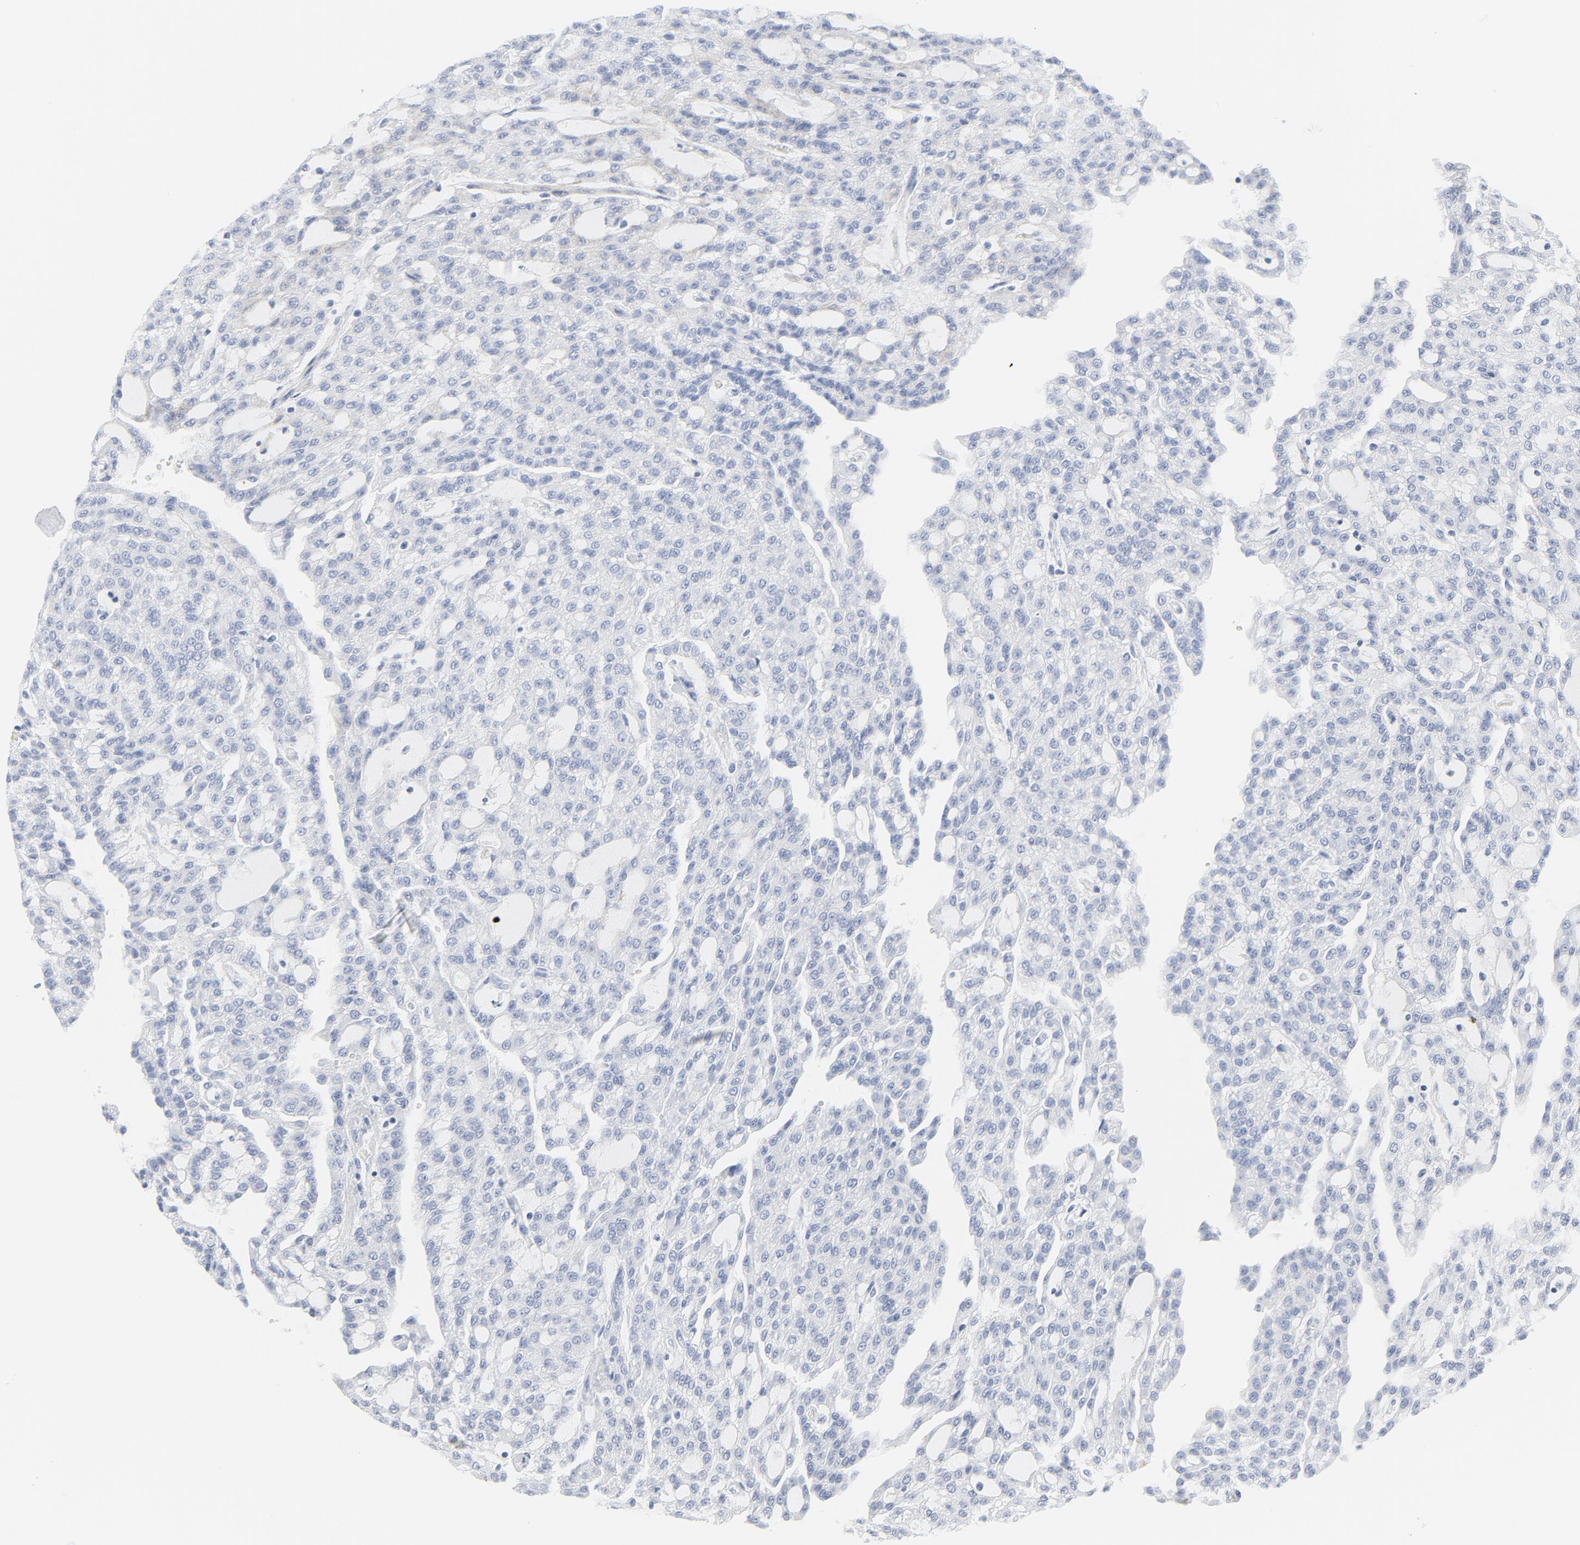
{"staining": {"intensity": "negative", "quantity": "none", "location": "none"}, "tissue": "renal cancer", "cell_type": "Tumor cells", "image_type": "cancer", "snomed": [{"axis": "morphology", "description": "Adenocarcinoma, NOS"}, {"axis": "topography", "description": "Kidney"}], "caption": "An image of adenocarcinoma (renal) stained for a protein reveals no brown staining in tumor cells.", "gene": "TUBB1", "patient": {"sex": "male", "age": 63}}